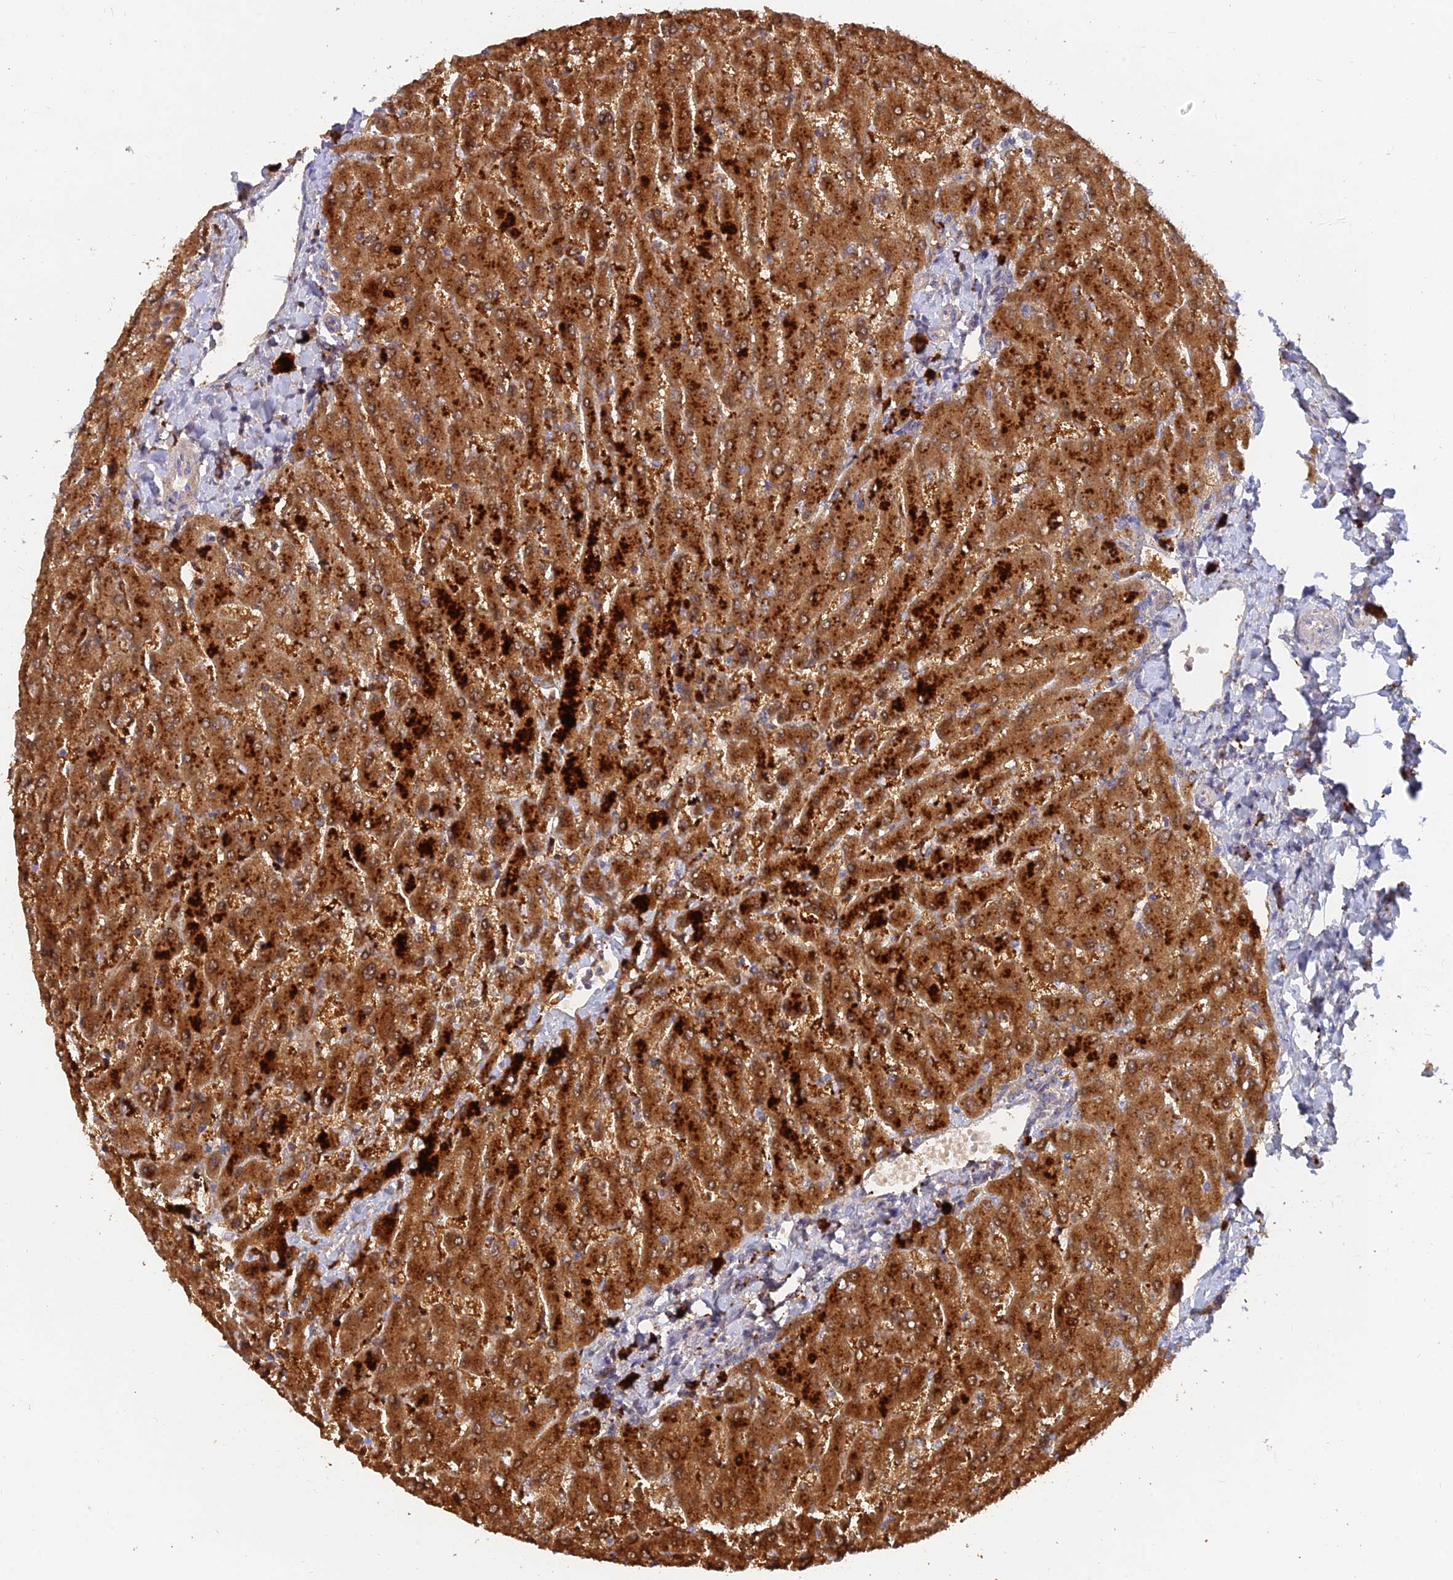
{"staining": {"intensity": "moderate", "quantity": ">75%", "location": "cytoplasmic/membranous"}, "tissue": "liver", "cell_type": "Cholangiocytes", "image_type": "normal", "snomed": [{"axis": "morphology", "description": "Normal tissue, NOS"}, {"axis": "topography", "description": "Liver"}], "caption": "Immunohistochemical staining of benign liver exhibits medium levels of moderate cytoplasmic/membranous staining in about >75% of cholangiocytes.", "gene": "ACSM5", "patient": {"sex": "male", "age": 55}}